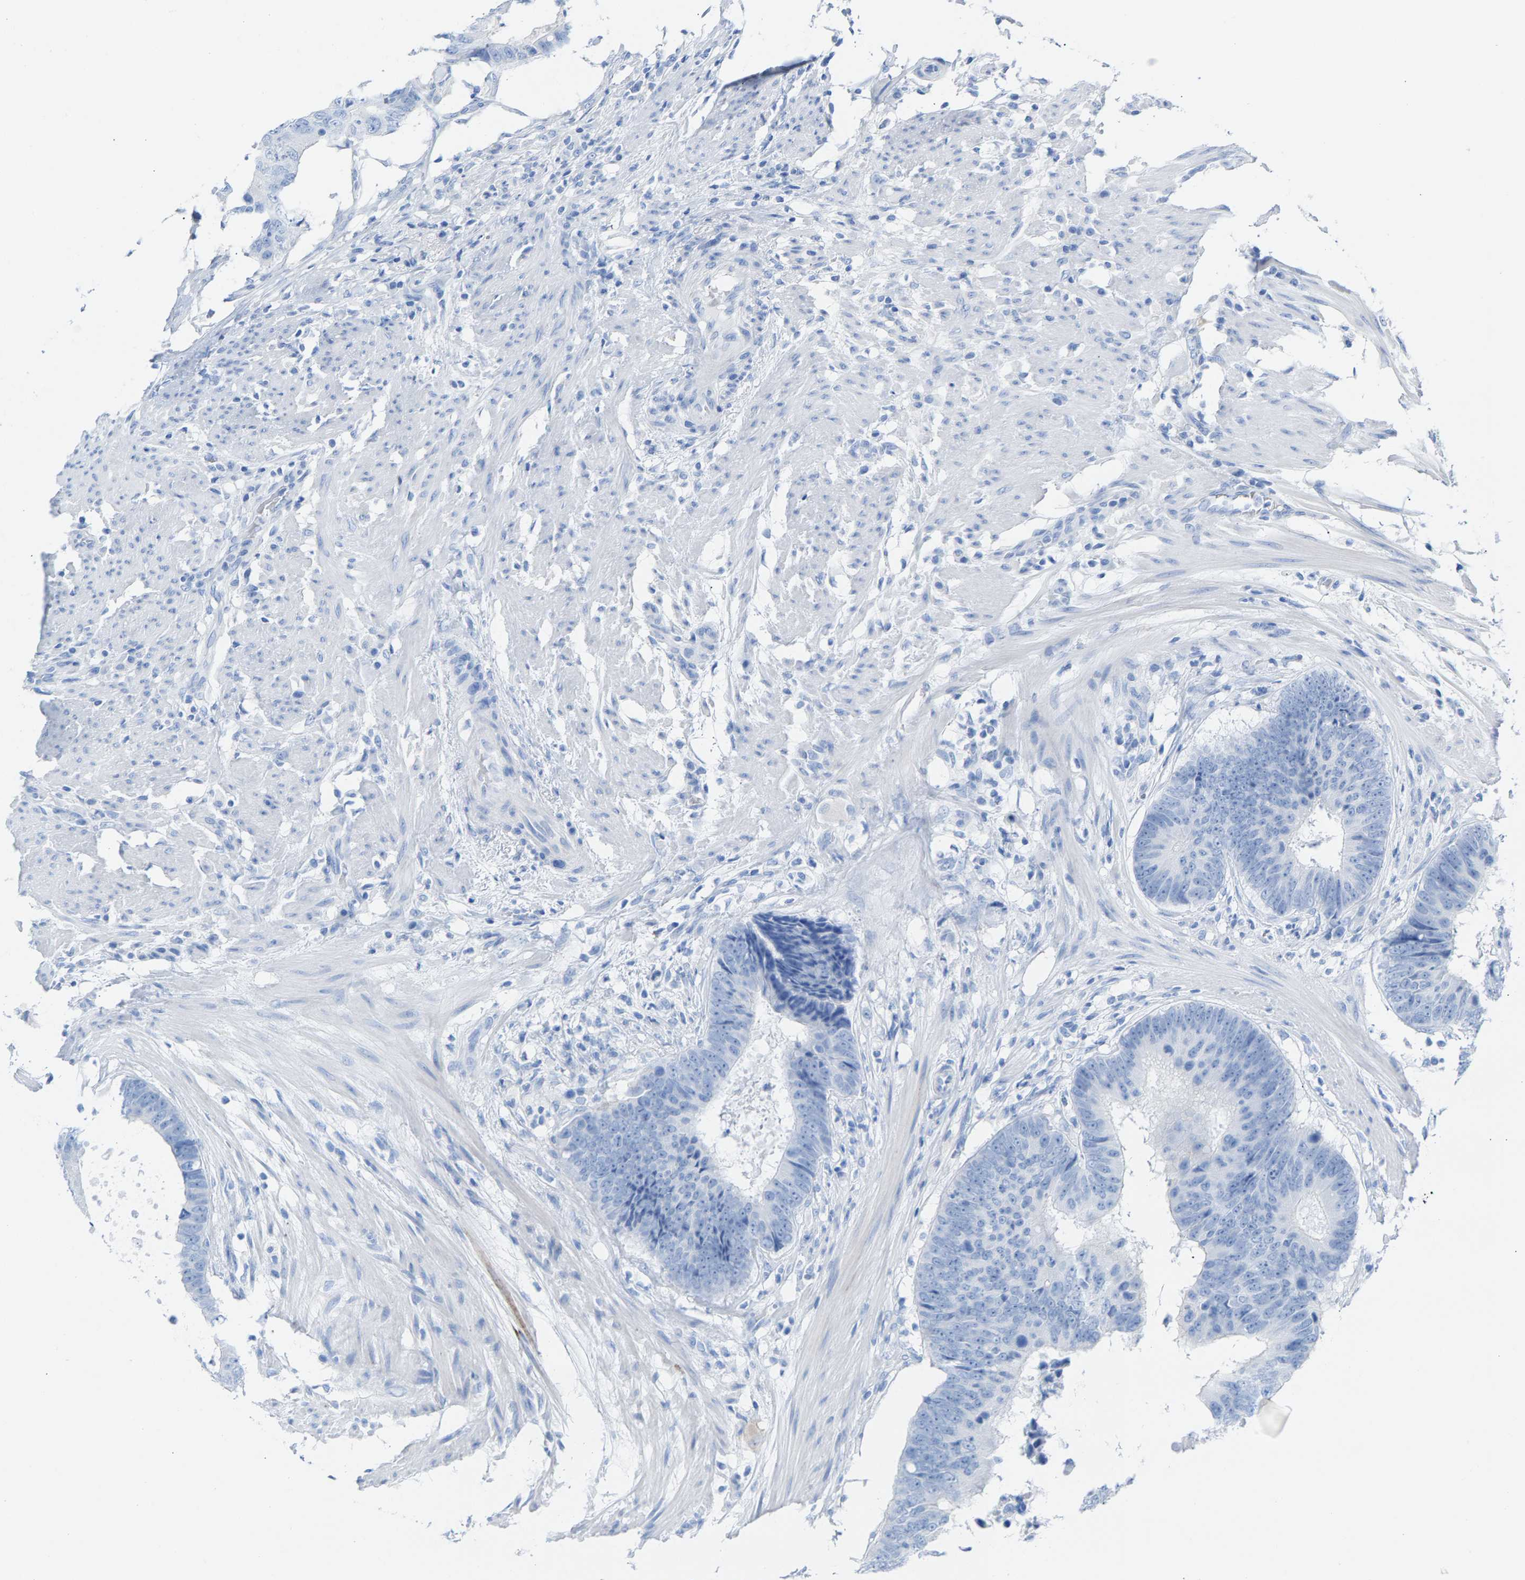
{"staining": {"intensity": "negative", "quantity": "none", "location": "none"}, "tissue": "colorectal cancer", "cell_type": "Tumor cells", "image_type": "cancer", "snomed": [{"axis": "morphology", "description": "Adenocarcinoma, NOS"}, {"axis": "topography", "description": "Colon"}], "caption": "Immunohistochemistry (IHC) of human colorectal cancer demonstrates no positivity in tumor cells.", "gene": "CPA1", "patient": {"sex": "male", "age": 56}}